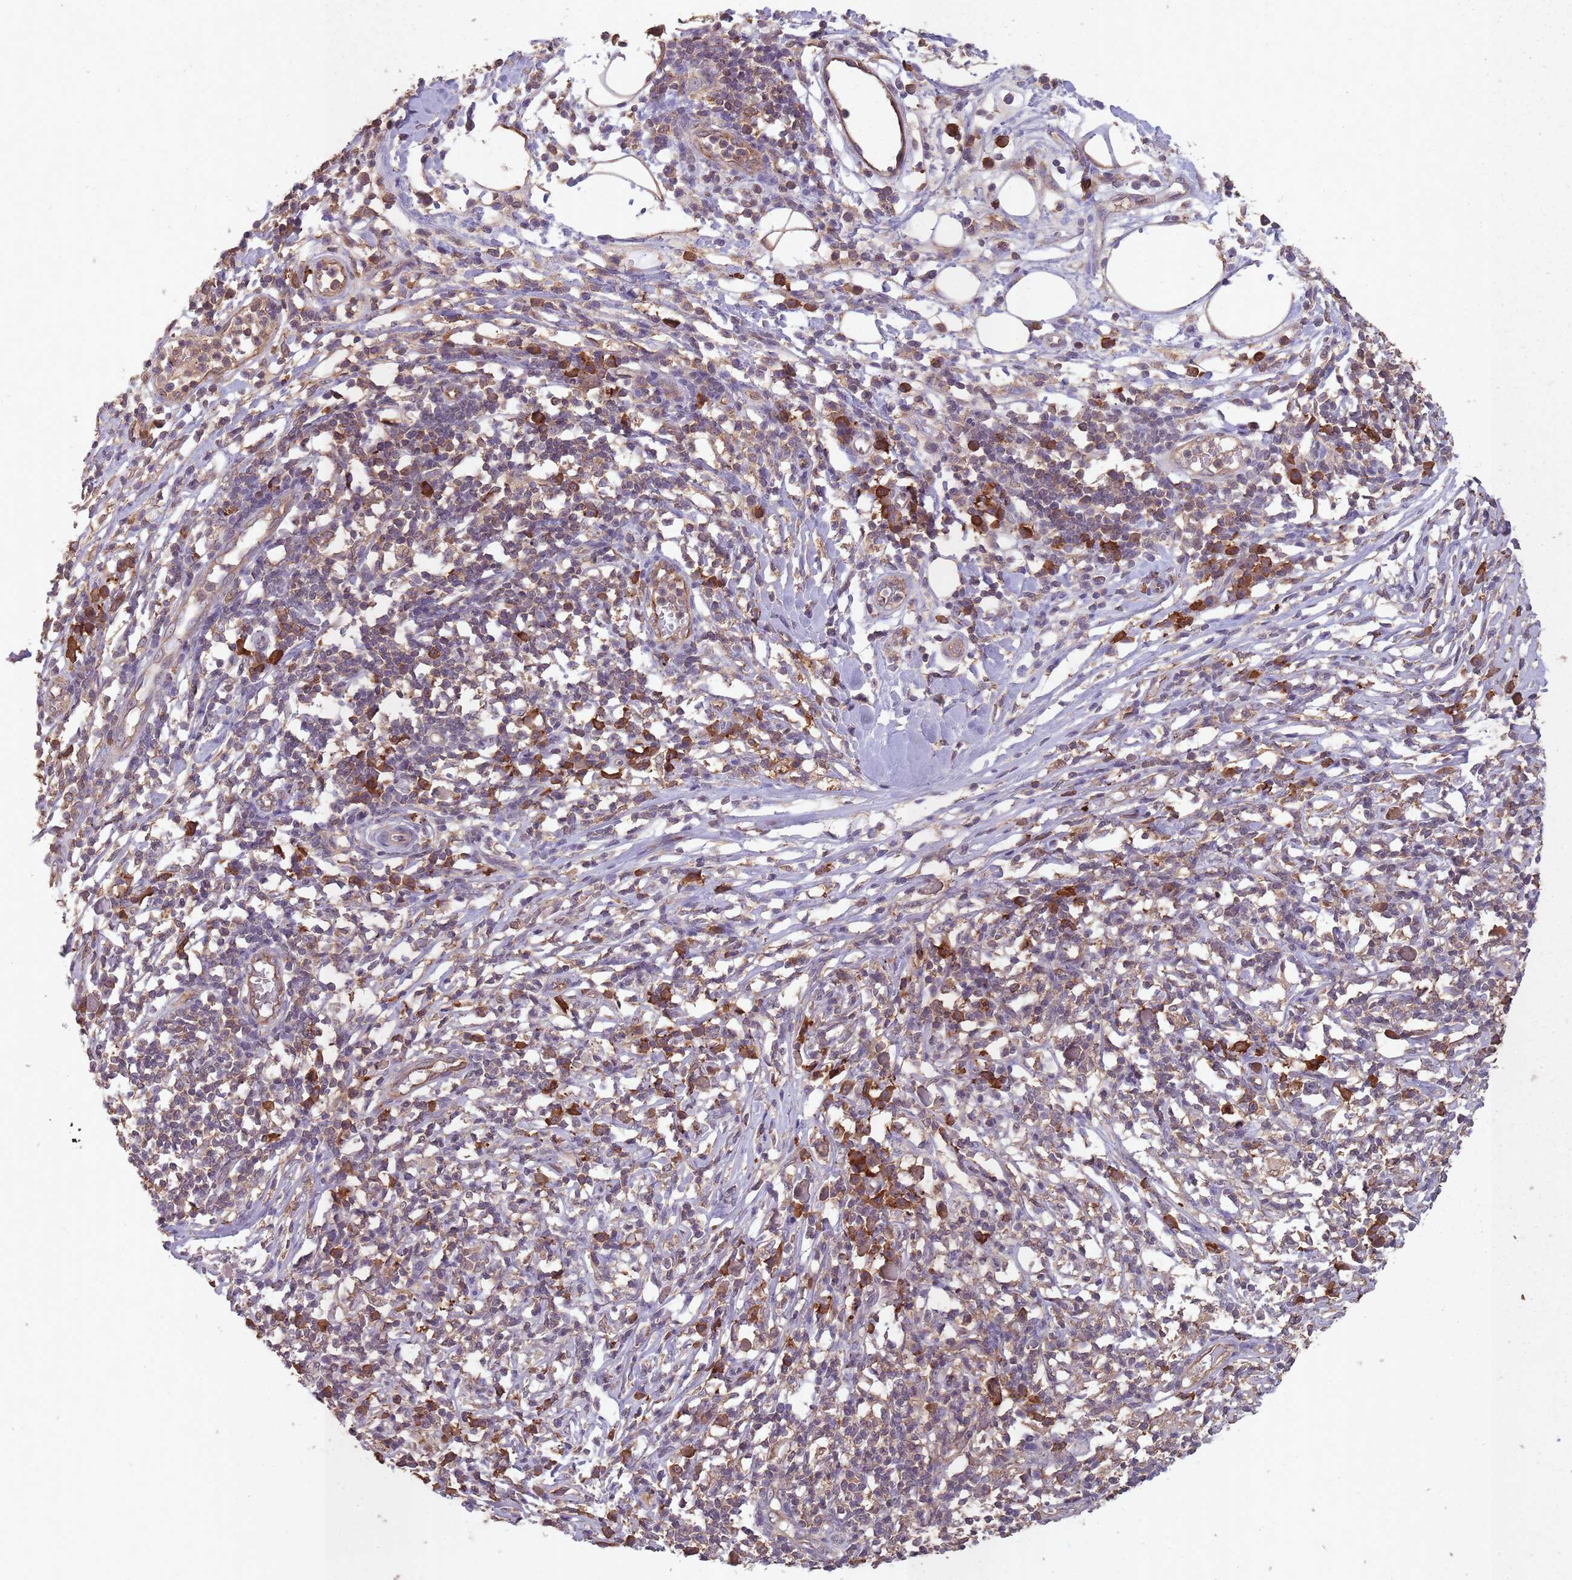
{"staining": {"intensity": "weak", "quantity": ">75%", "location": "cytoplasmic/membranous"}, "tissue": "melanoma", "cell_type": "Tumor cells", "image_type": "cancer", "snomed": [{"axis": "morphology", "description": "Malignant melanoma, NOS"}, {"axis": "topography", "description": "Skin"}], "caption": "About >75% of tumor cells in human melanoma exhibit weak cytoplasmic/membranous protein staining as visualized by brown immunohistochemical staining.", "gene": "SANBR", "patient": {"sex": "male", "age": 66}}